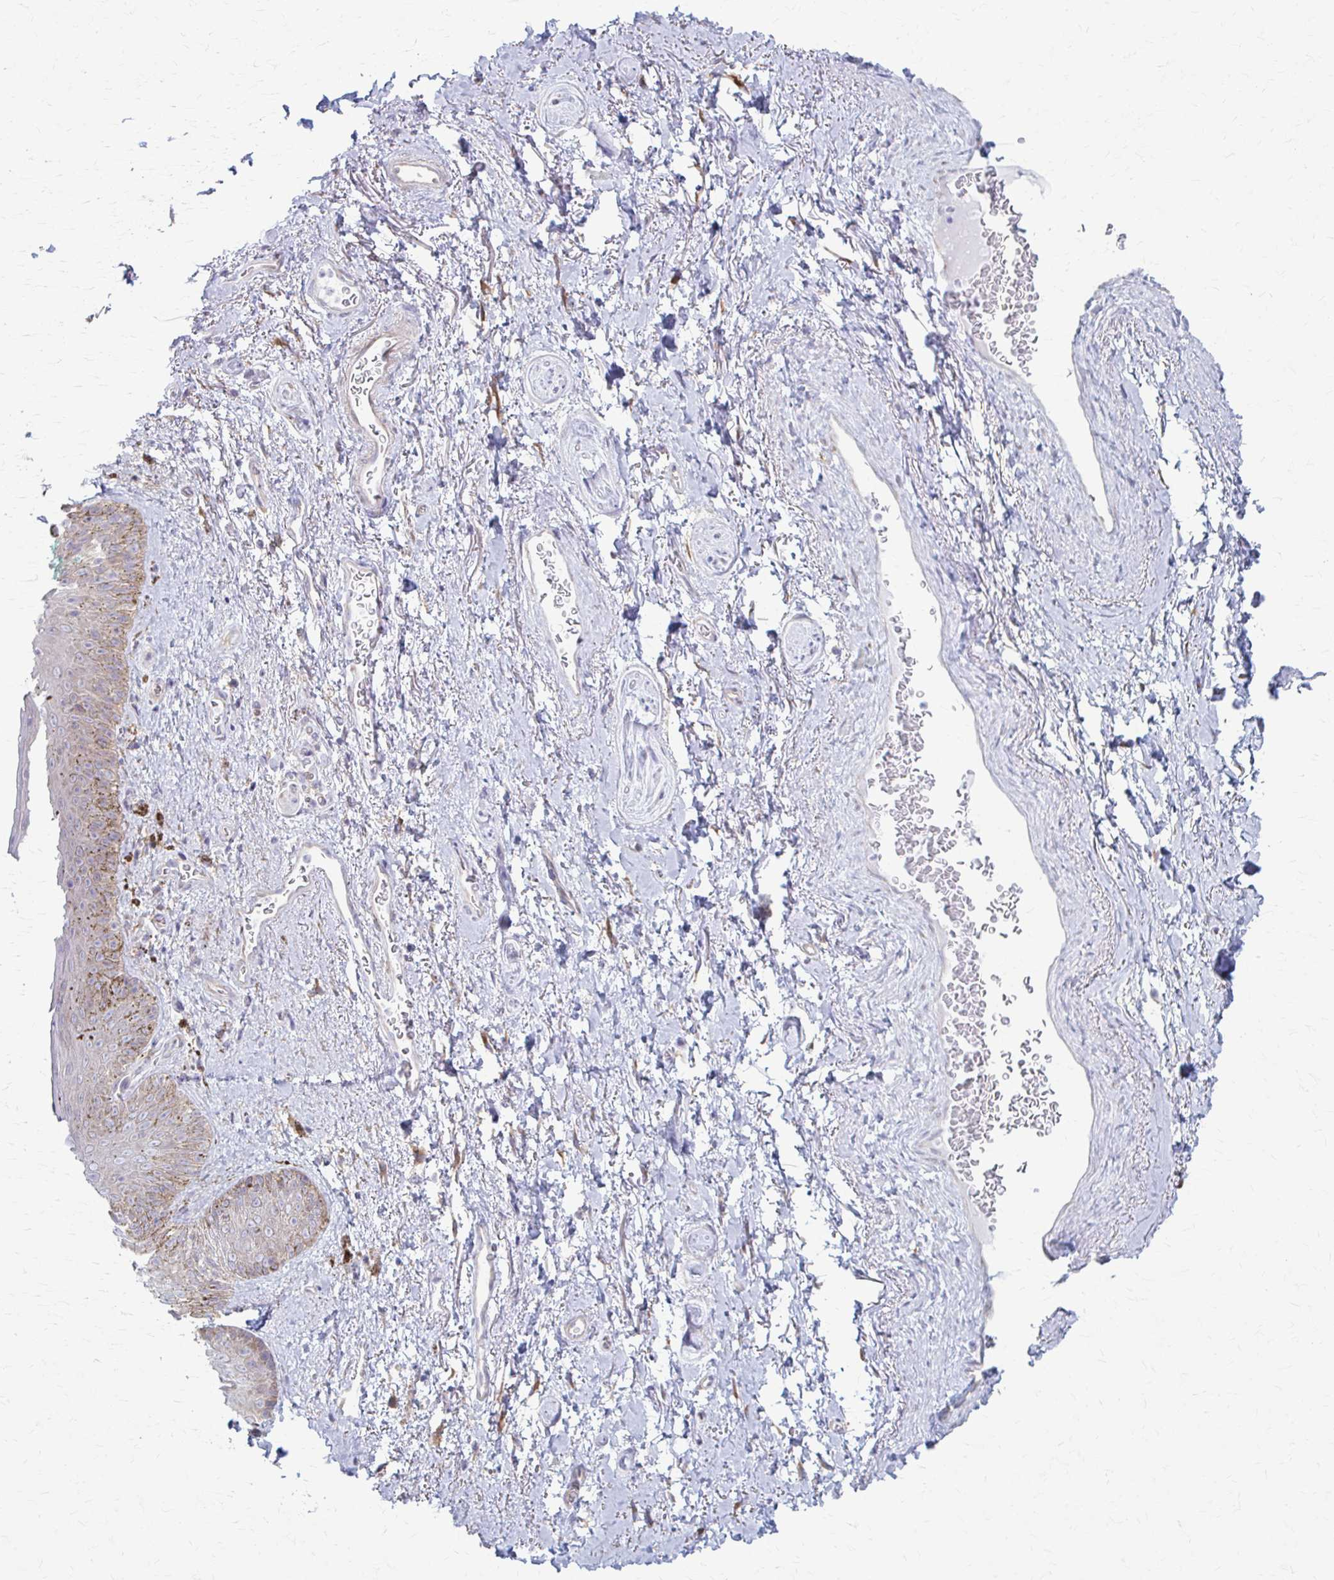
{"staining": {"intensity": "negative", "quantity": "none", "location": "none"}, "tissue": "adipose tissue", "cell_type": "Adipocytes", "image_type": "normal", "snomed": [{"axis": "morphology", "description": "Normal tissue, NOS"}, {"axis": "topography", "description": "Vulva"}, {"axis": "topography", "description": "Peripheral nerve tissue"}], "caption": "Adipose tissue was stained to show a protein in brown. There is no significant staining in adipocytes. (Brightfield microscopy of DAB (3,3'-diaminobenzidine) immunohistochemistry at high magnification).", "gene": "PRKRA", "patient": {"sex": "female", "age": 66}}